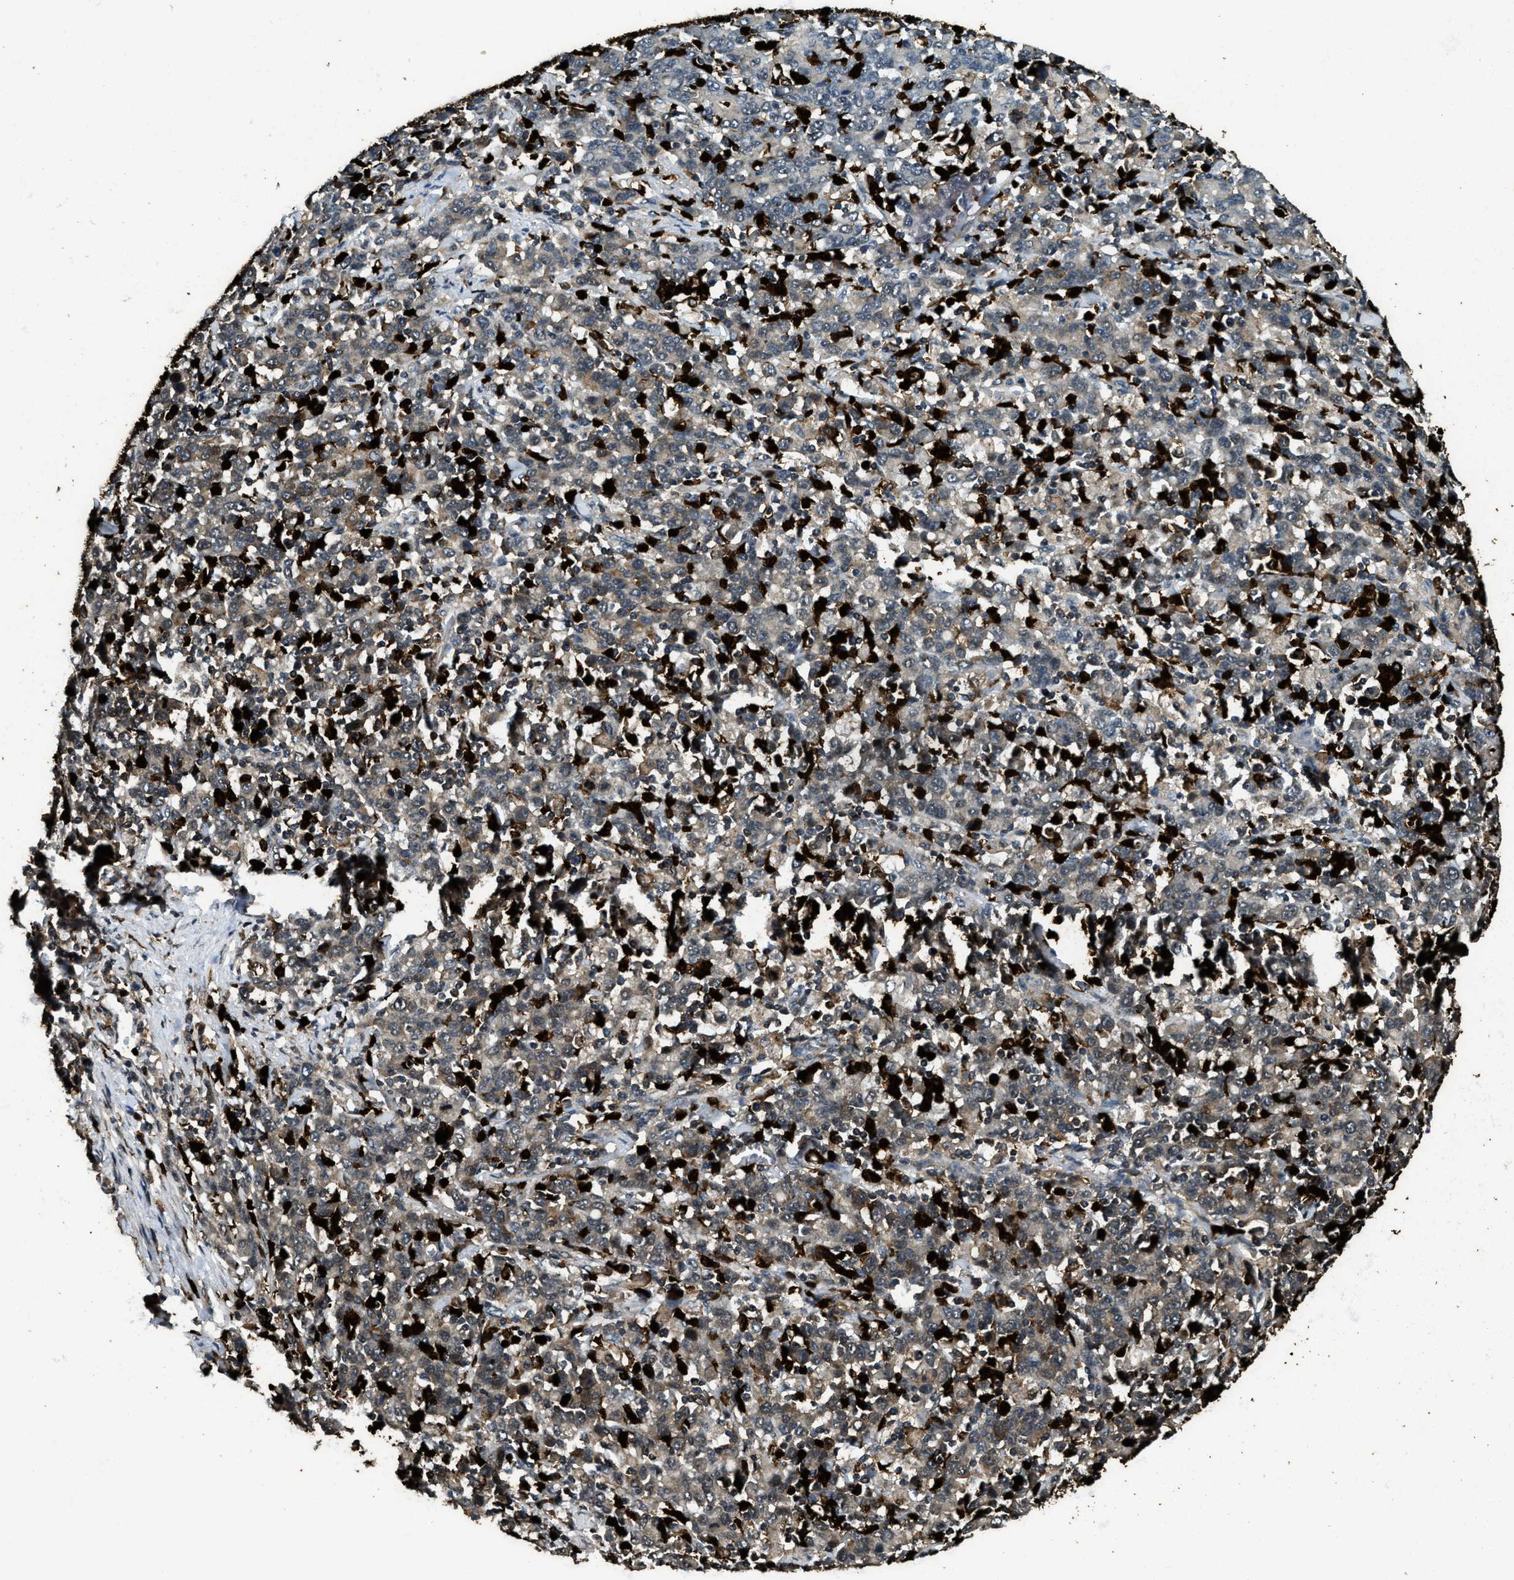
{"staining": {"intensity": "negative", "quantity": "none", "location": "none"}, "tissue": "stomach cancer", "cell_type": "Tumor cells", "image_type": "cancer", "snomed": [{"axis": "morphology", "description": "Adenocarcinoma, NOS"}, {"axis": "topography", "description": "Stomach, upper"}], "caption": "This is an IHC photomicrograph of stomach cancer (adenocarcinoma). There is no expression in tumor cells.", "gene": "RNF141", "patient": {"sex": "male", "age": 69}}